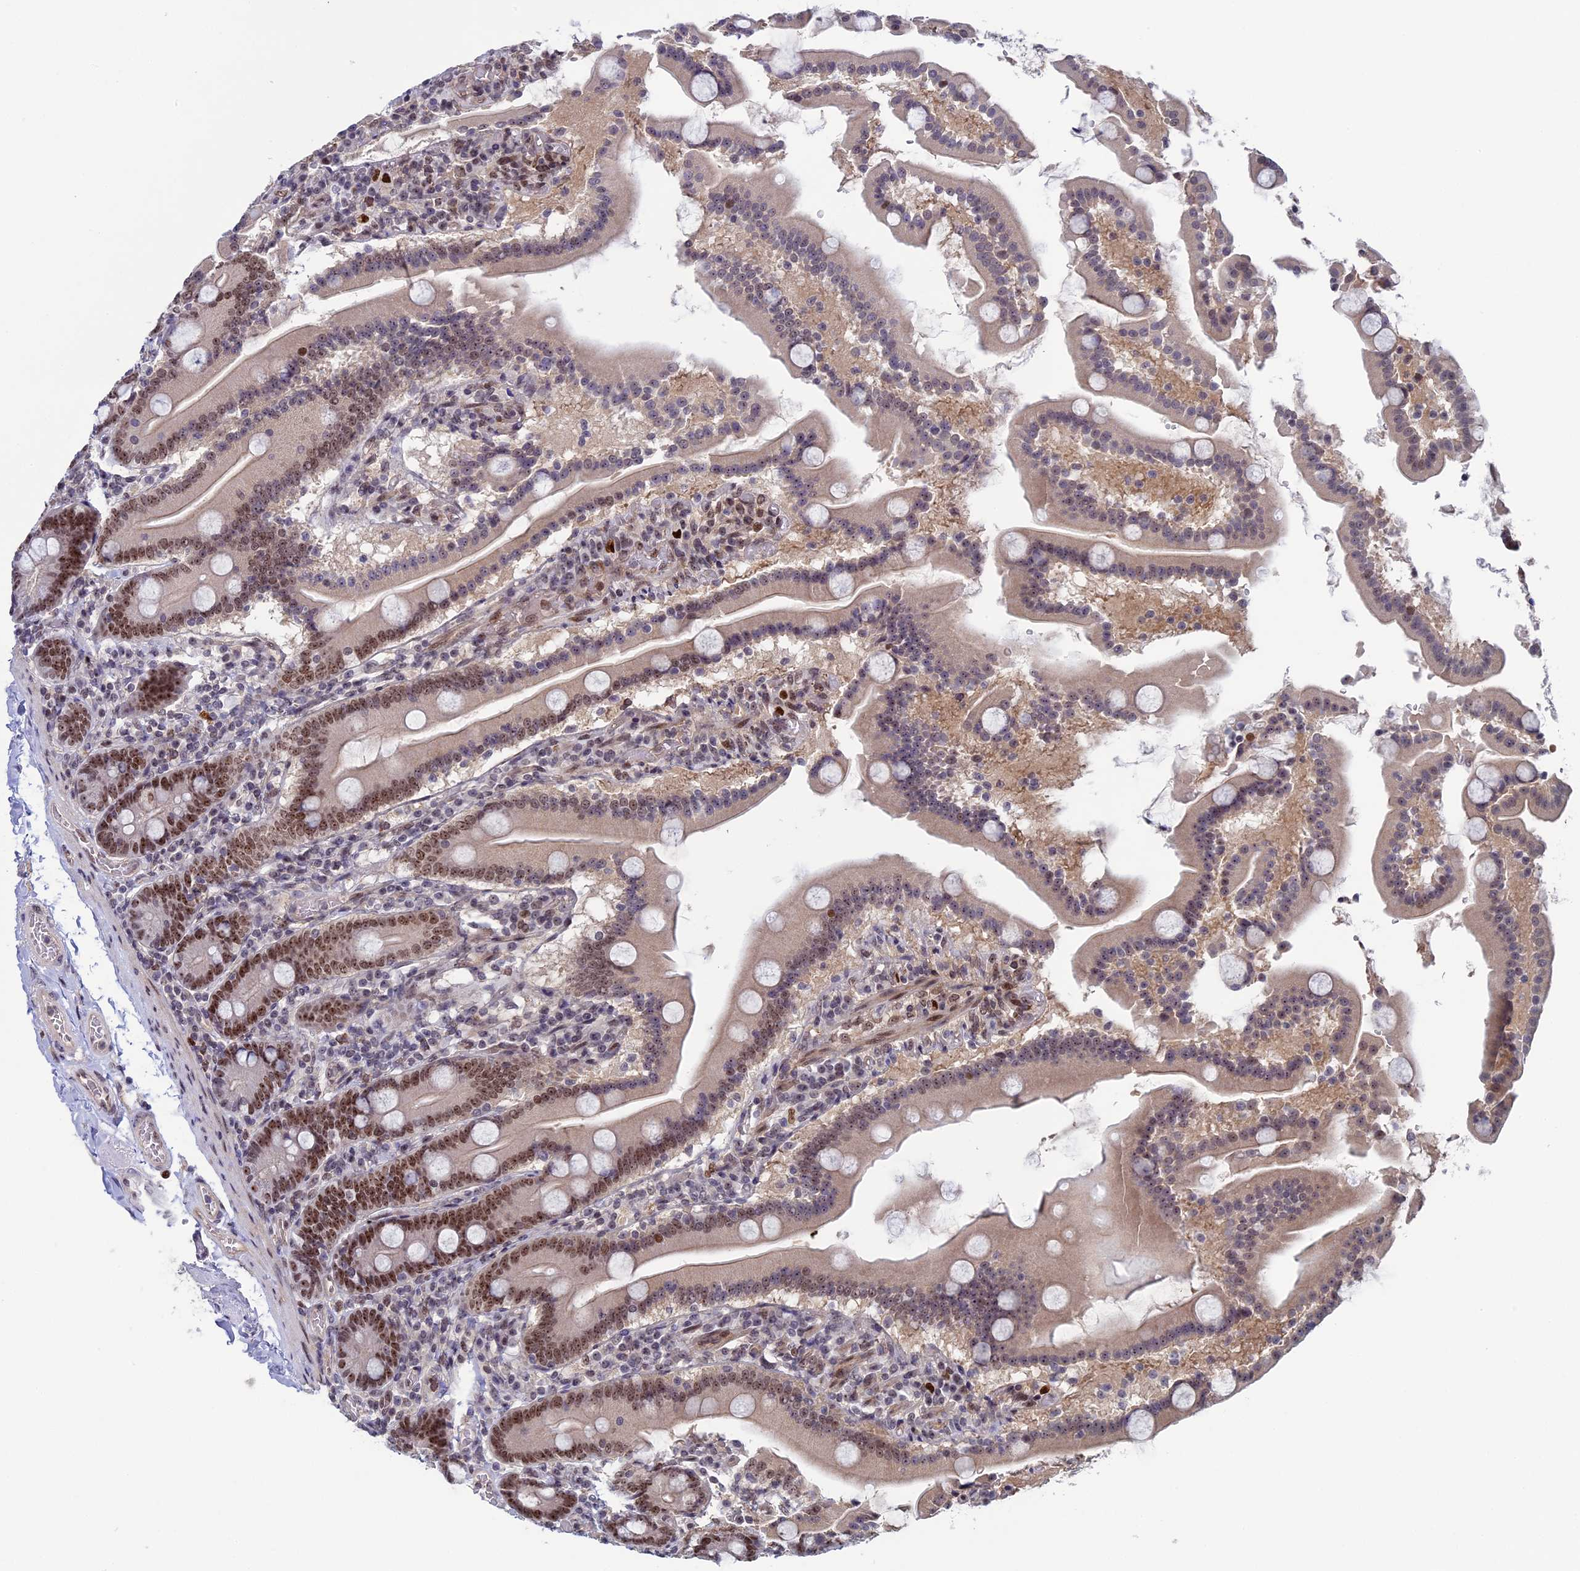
{"staining": {"intensity": "moderate", "quantity": "25%-75%", "location": "nuclear"}, "tissue": "duodenum", "cell_type": "Glandular cells", "image_type": "normal", "snomed": [{"axis": "morphology", "description": "Normal tissue, NOS"}, {"axis": "topography", "description": "Duodenum"}], "caption": "Protein positivity by IHC displays moderate nuclear positivity in about 25%-75% of glandular cells in normal duodenum.", "gene": "CCDC86", "patient": {"sex": "male", "age": 55}}